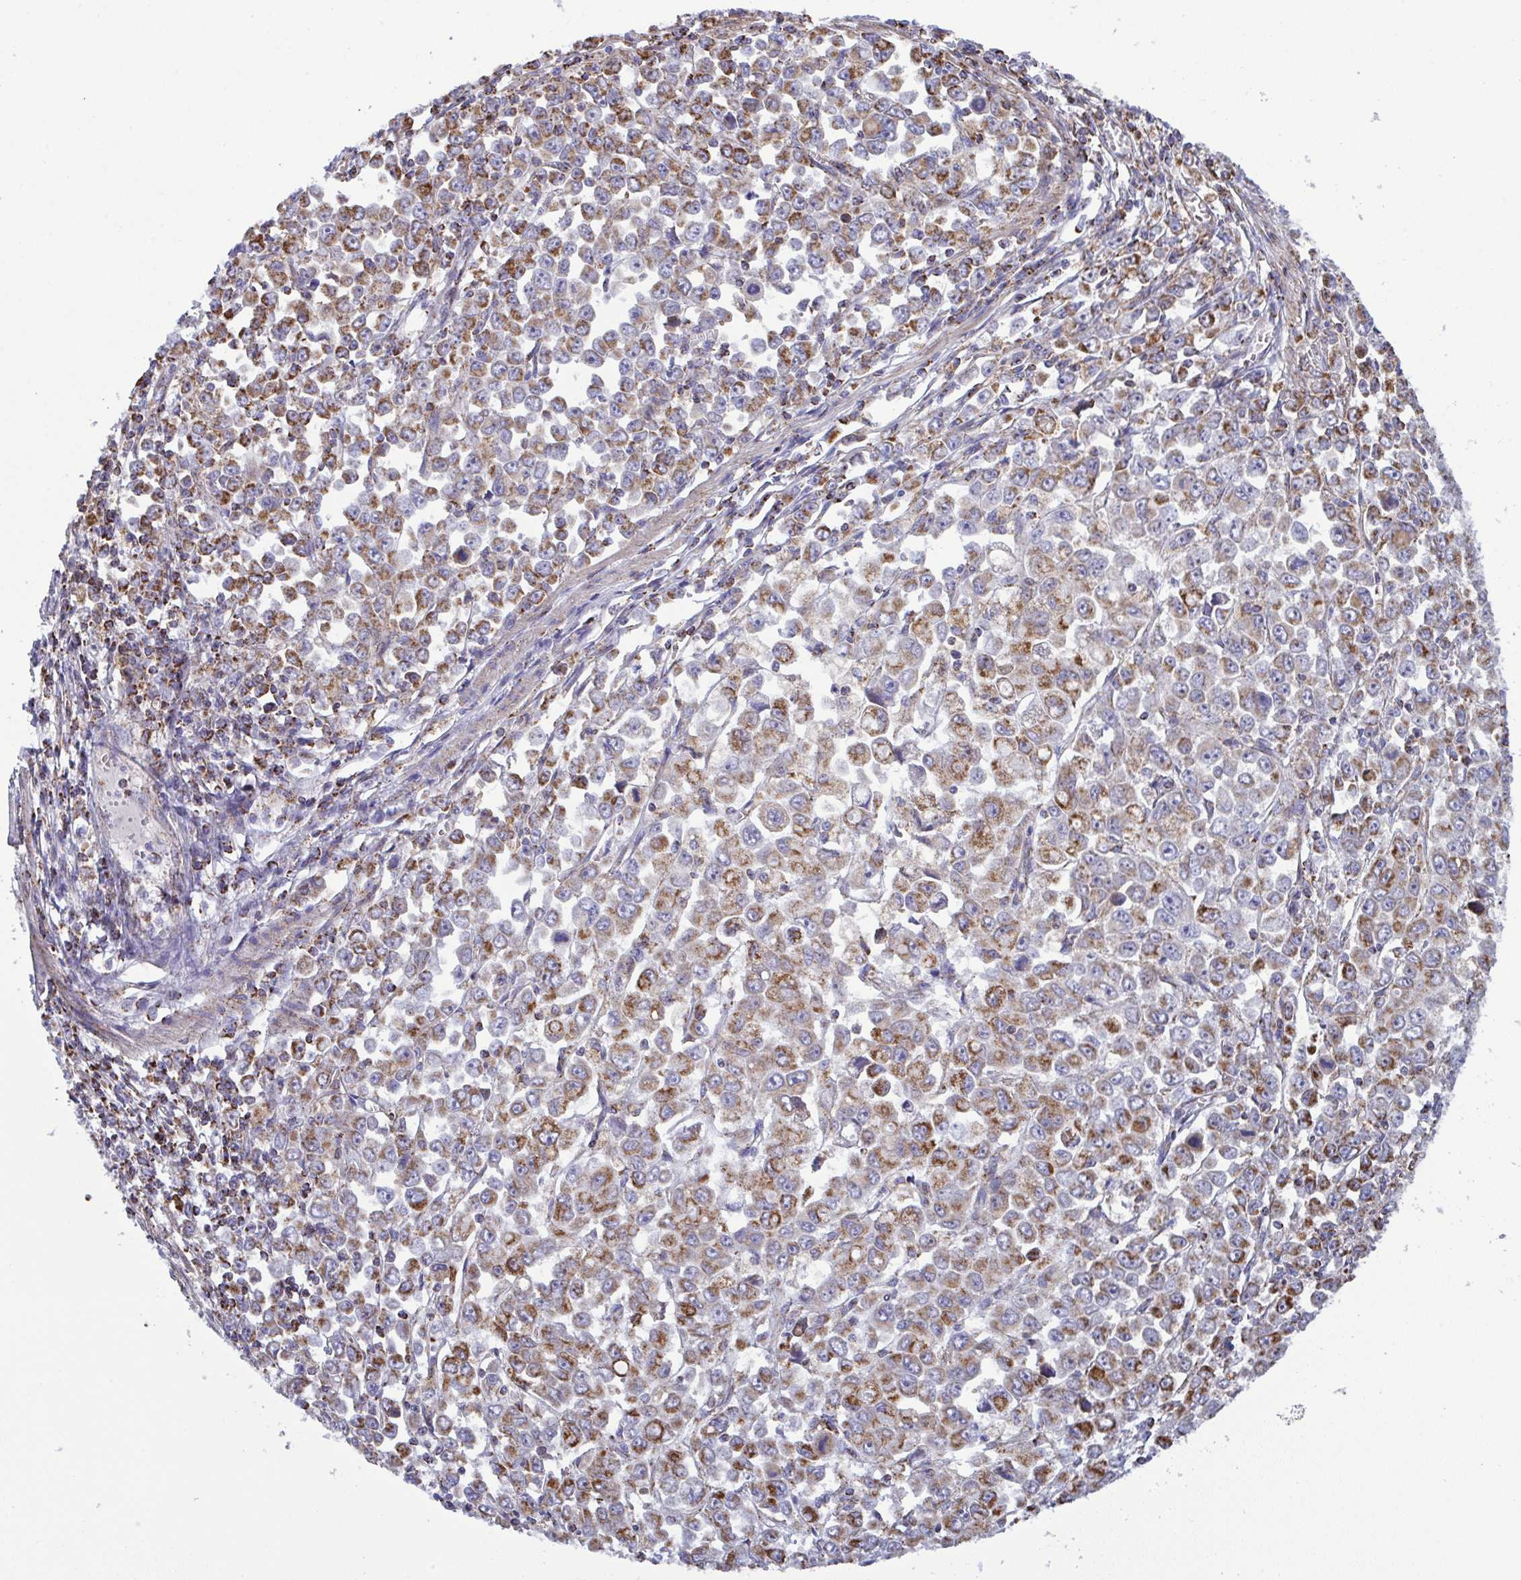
{"staining": {"intensity": "moderate", "quantity": ">75%", "location": "cytoplasmic/membranous"}, "tissue": "stomach cancer", "cell_type": "Tumor cells", "image_type": "cancer", "snomed": [{"axis": "morphology", "description": "Adenocarcinoma, NOS"}, {"axis": "topography", "description": "Stomach, upper"}], "caption": "IHC staining of adenocarcinoma (stomach), which reveals medium levels of moderate cytoplasmic/membranous expression in approximately >75% of tumor cells indicating moderate cytoplasmic/membranous protein positivity. The staining was performed using DAB (3,3'-diaminobenzidine) (brown) for protein detection and nuclei were counterstained in hematoxylin (blue).", "gene": "CSDE1", "patient": {"sex": "male", "age": 70}}